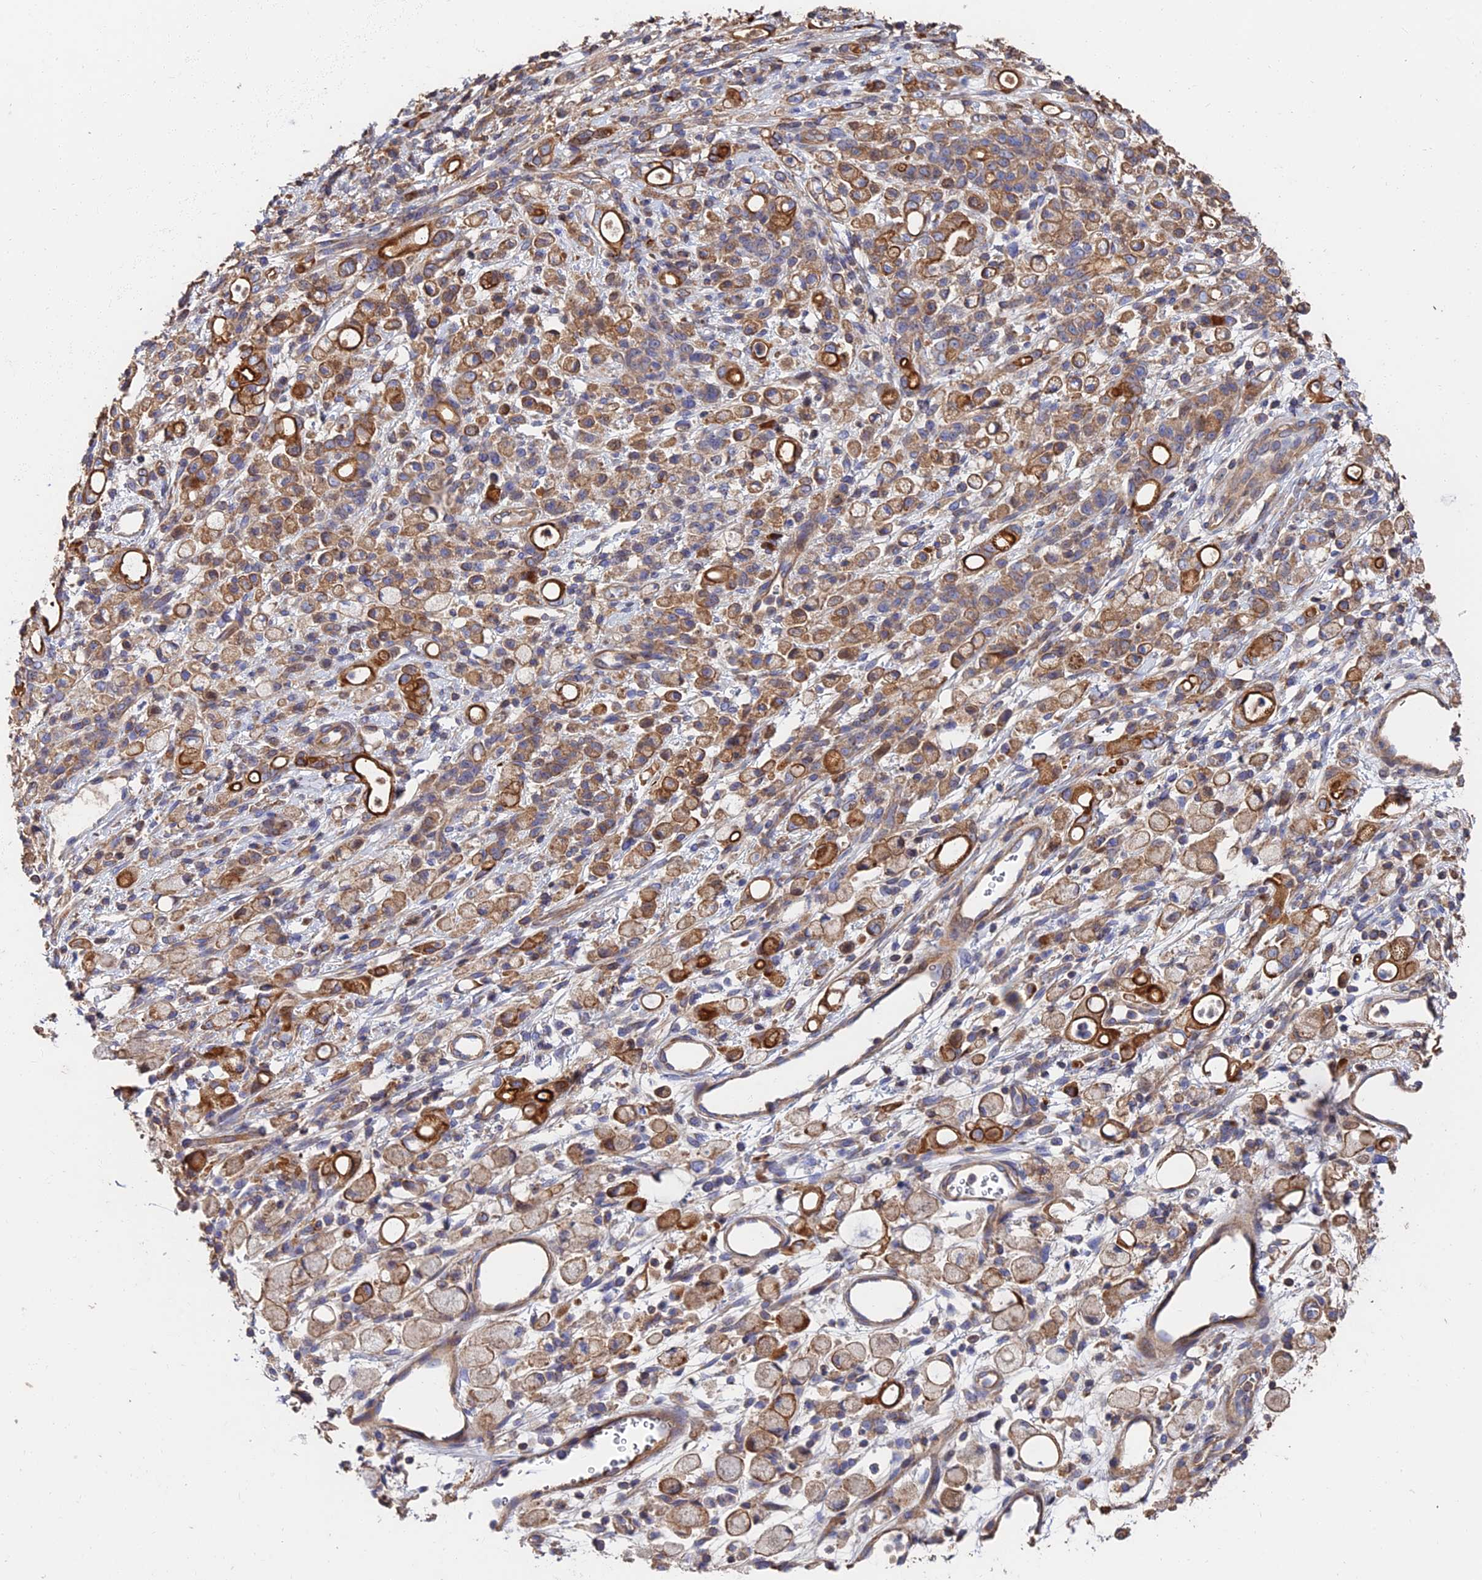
{"staining": {"intensity": "moderate", "quantity": "25%-75%", "location": "cytoplasmic/membranous"}, "tissue": "stomach cancer", "cell_type": "Tumor cells", "image_type": "cancer", "snomed": [{"axis": "morphology", "description": "Adenocarcinoma, NOS"}, {"axis": "topography", "description": "Stomach"}], "caption": "DAB immunohistochemical staining of human adenocarcinoma (stomach) displays moderate cytoplasmic/membranous protein staining in approximately 25%-75% of tumor cells.", "gene": "EXT1", "patient": {"sex": "female", "age": 60}}